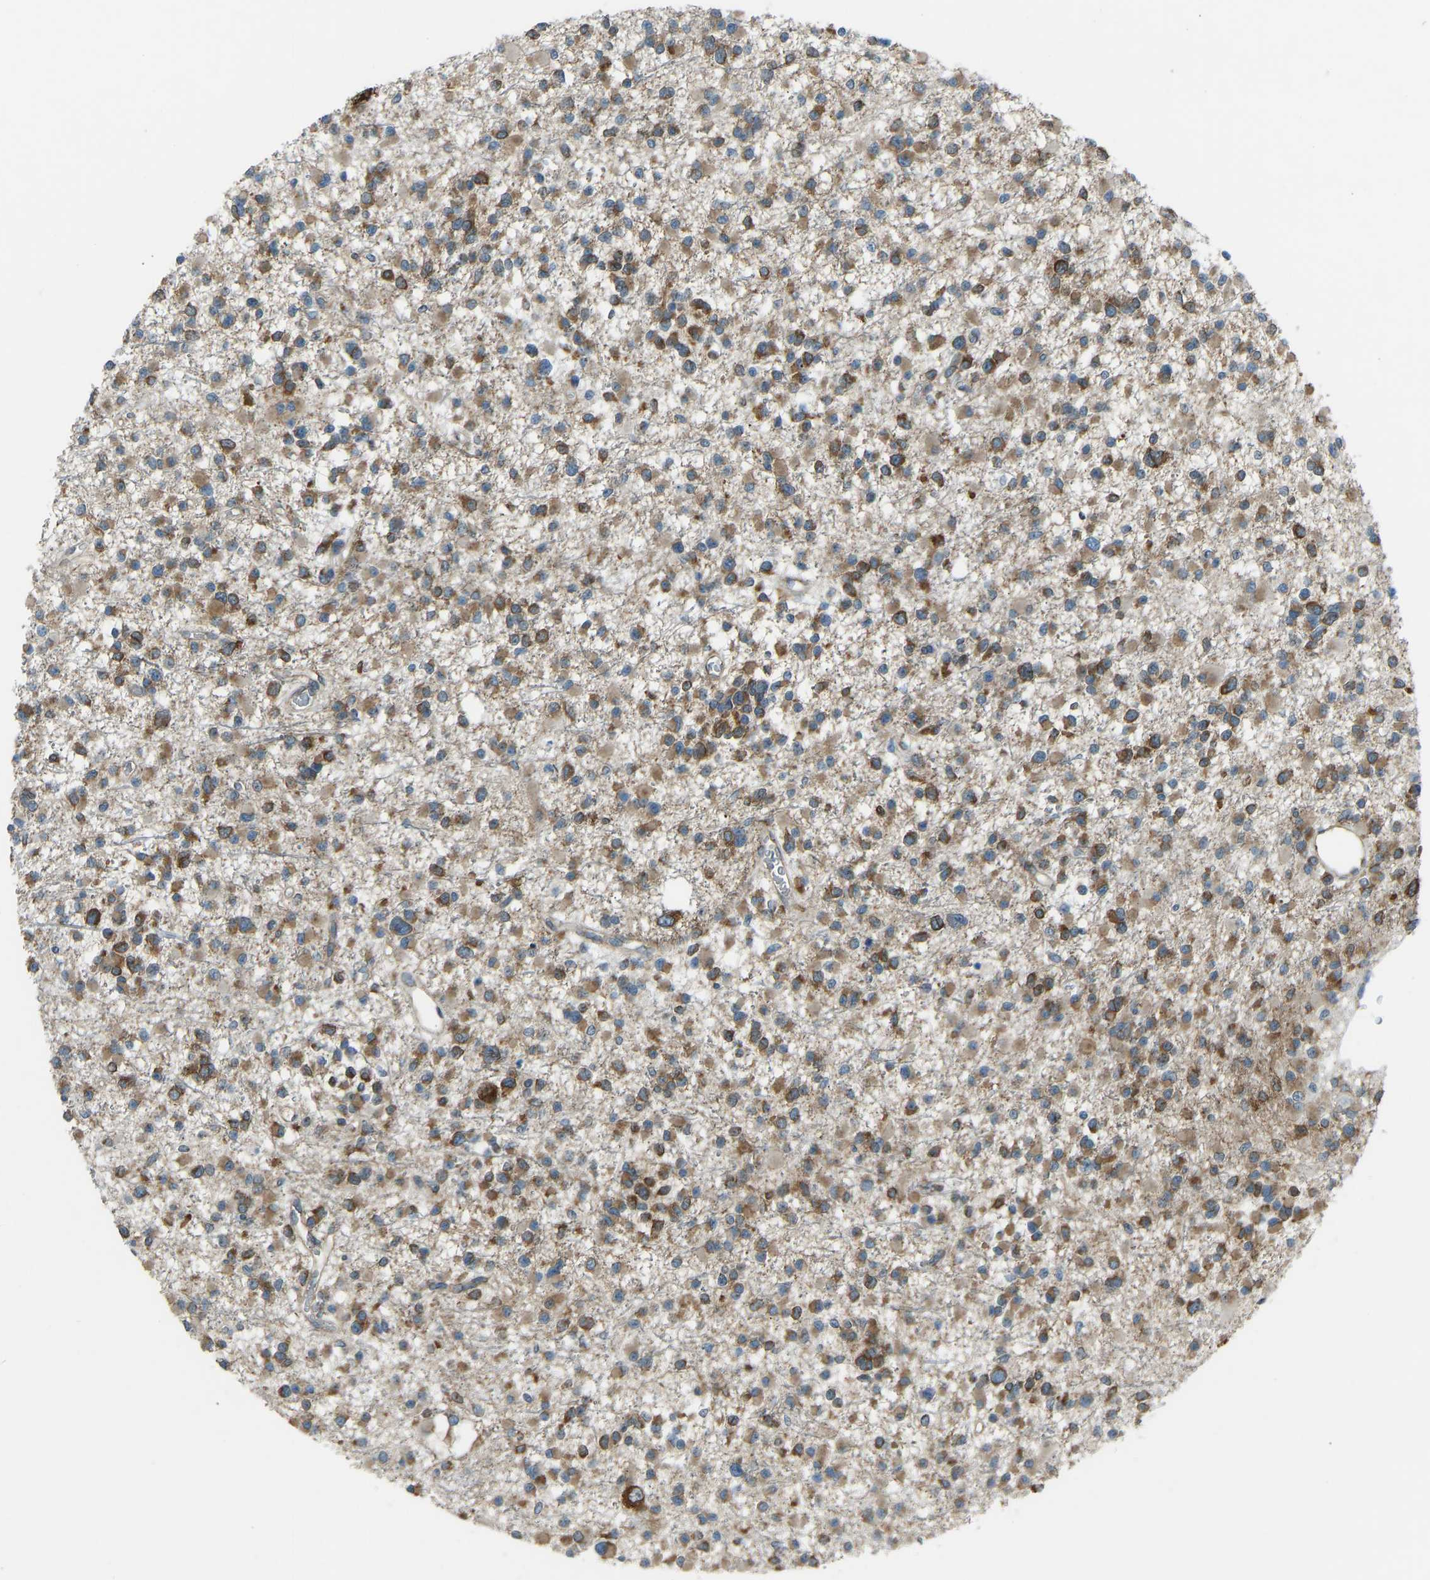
{"staining": {"intensity": "moderate", "quantity": ">75%", "location": "cytoplasmic/membranous"}, "tissue": "glioma", "cell_type": "Tumor cells", "image_type": "cancer", "snomed": [{"axis": "morphology", "description": "Glioma, malignant, Low grade"}, {"axis": "topography", "description": "Brain"}], "caption": "A brown stain shows moderate cytoplasmic/membranous expression of a protein in human glioma tumor cells. Using DAB (brown) and hematoxylin (blue) stains, captured at high magnification using brightfield microscopy.", "gene": "STAU2", "patient": {"sex": "female", "age": 22}}